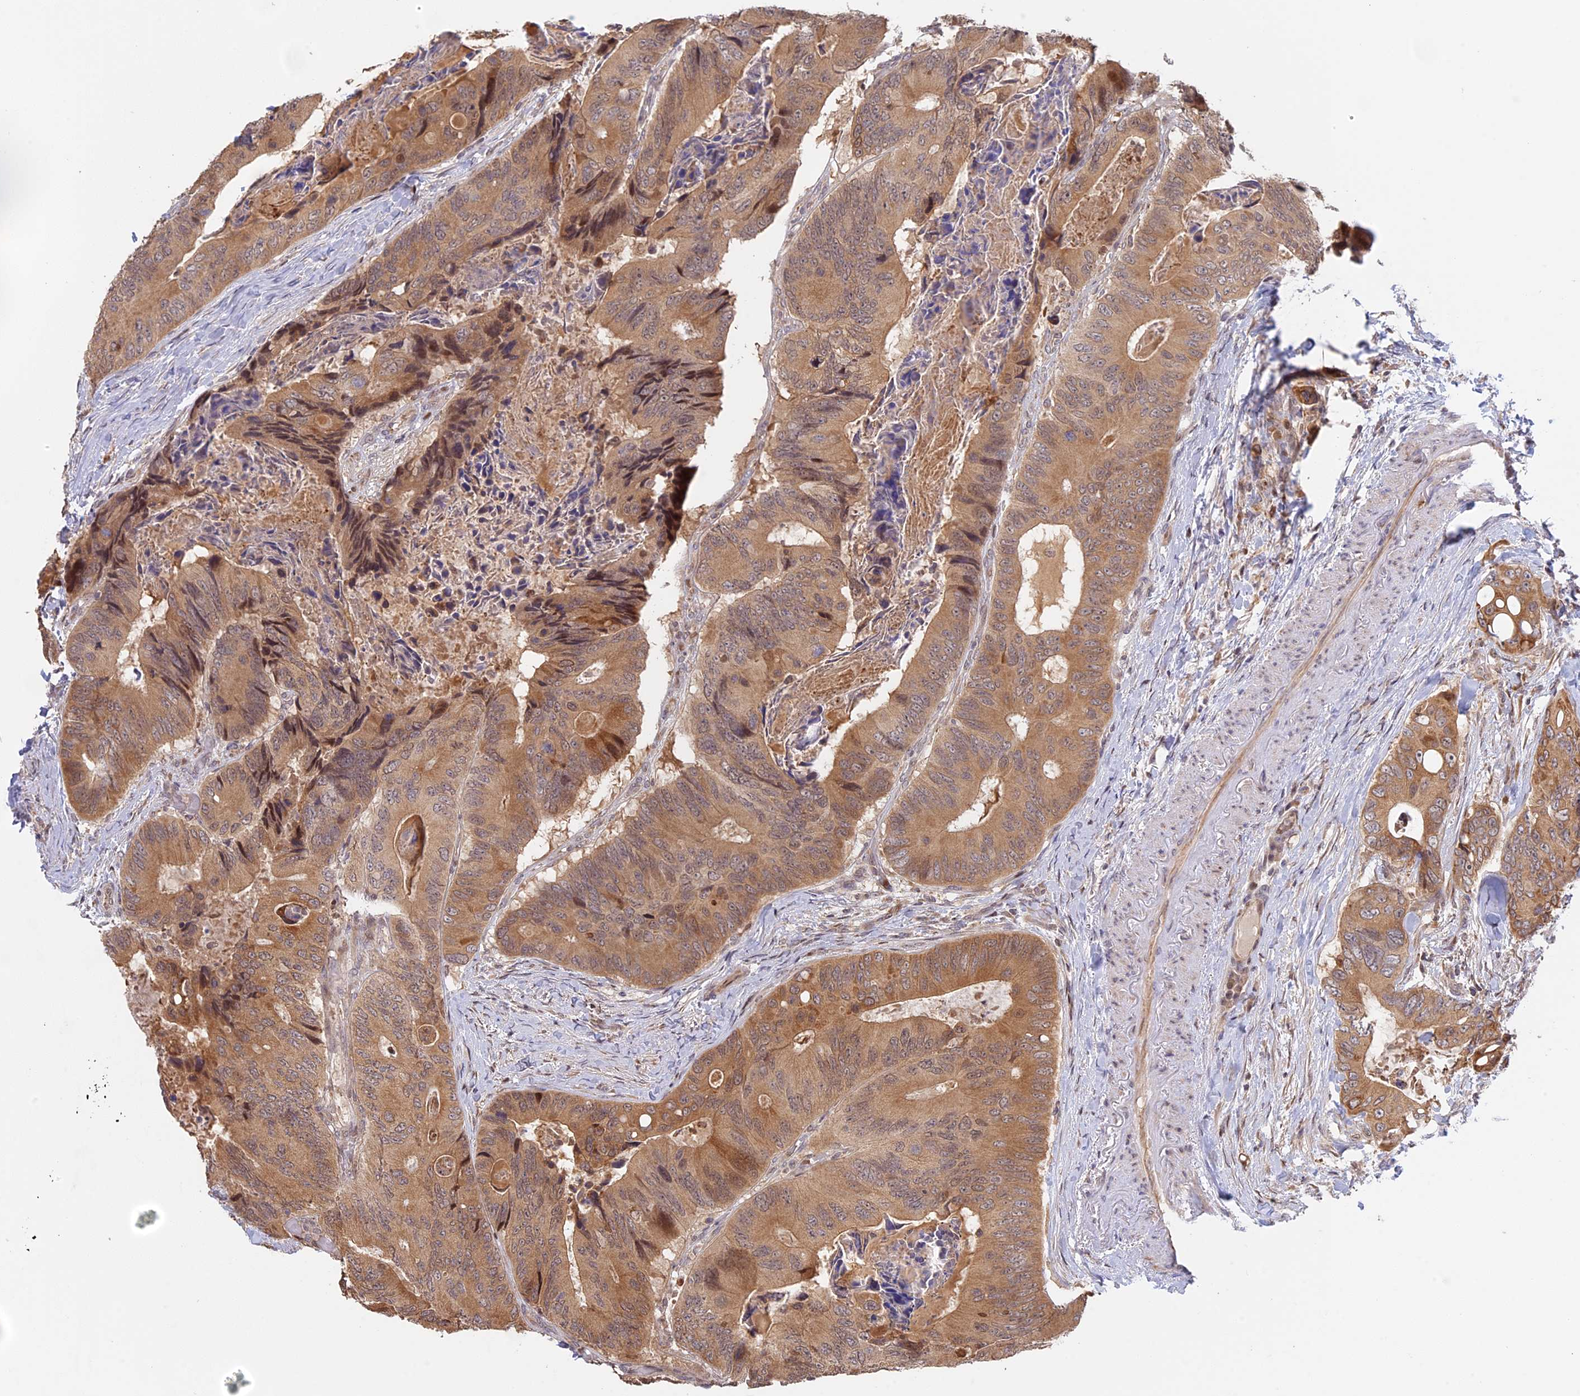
{"staining": {"intensity": "moderate", "quantity": ">75%", "location": "cytoplasmic/membranous,nuclear"}, "tissue": "colorectal cancer", "cell_type": "Tumor cells", "image_type": "cancer", "snomed": [{"axis": "morphology", "description": "Adenocarcinoma, NOS"}, {"axis": "topography", "description": "Colon"}], "caption": "A medium amount of moderate cytoplasmic/membranous and nuclear expression is seen in about >75% of tumor cells in adenocarcinoma (colorectal) tissue.", "gene": "GSKIP", "patient": {"sex": "male", "age": 84}}